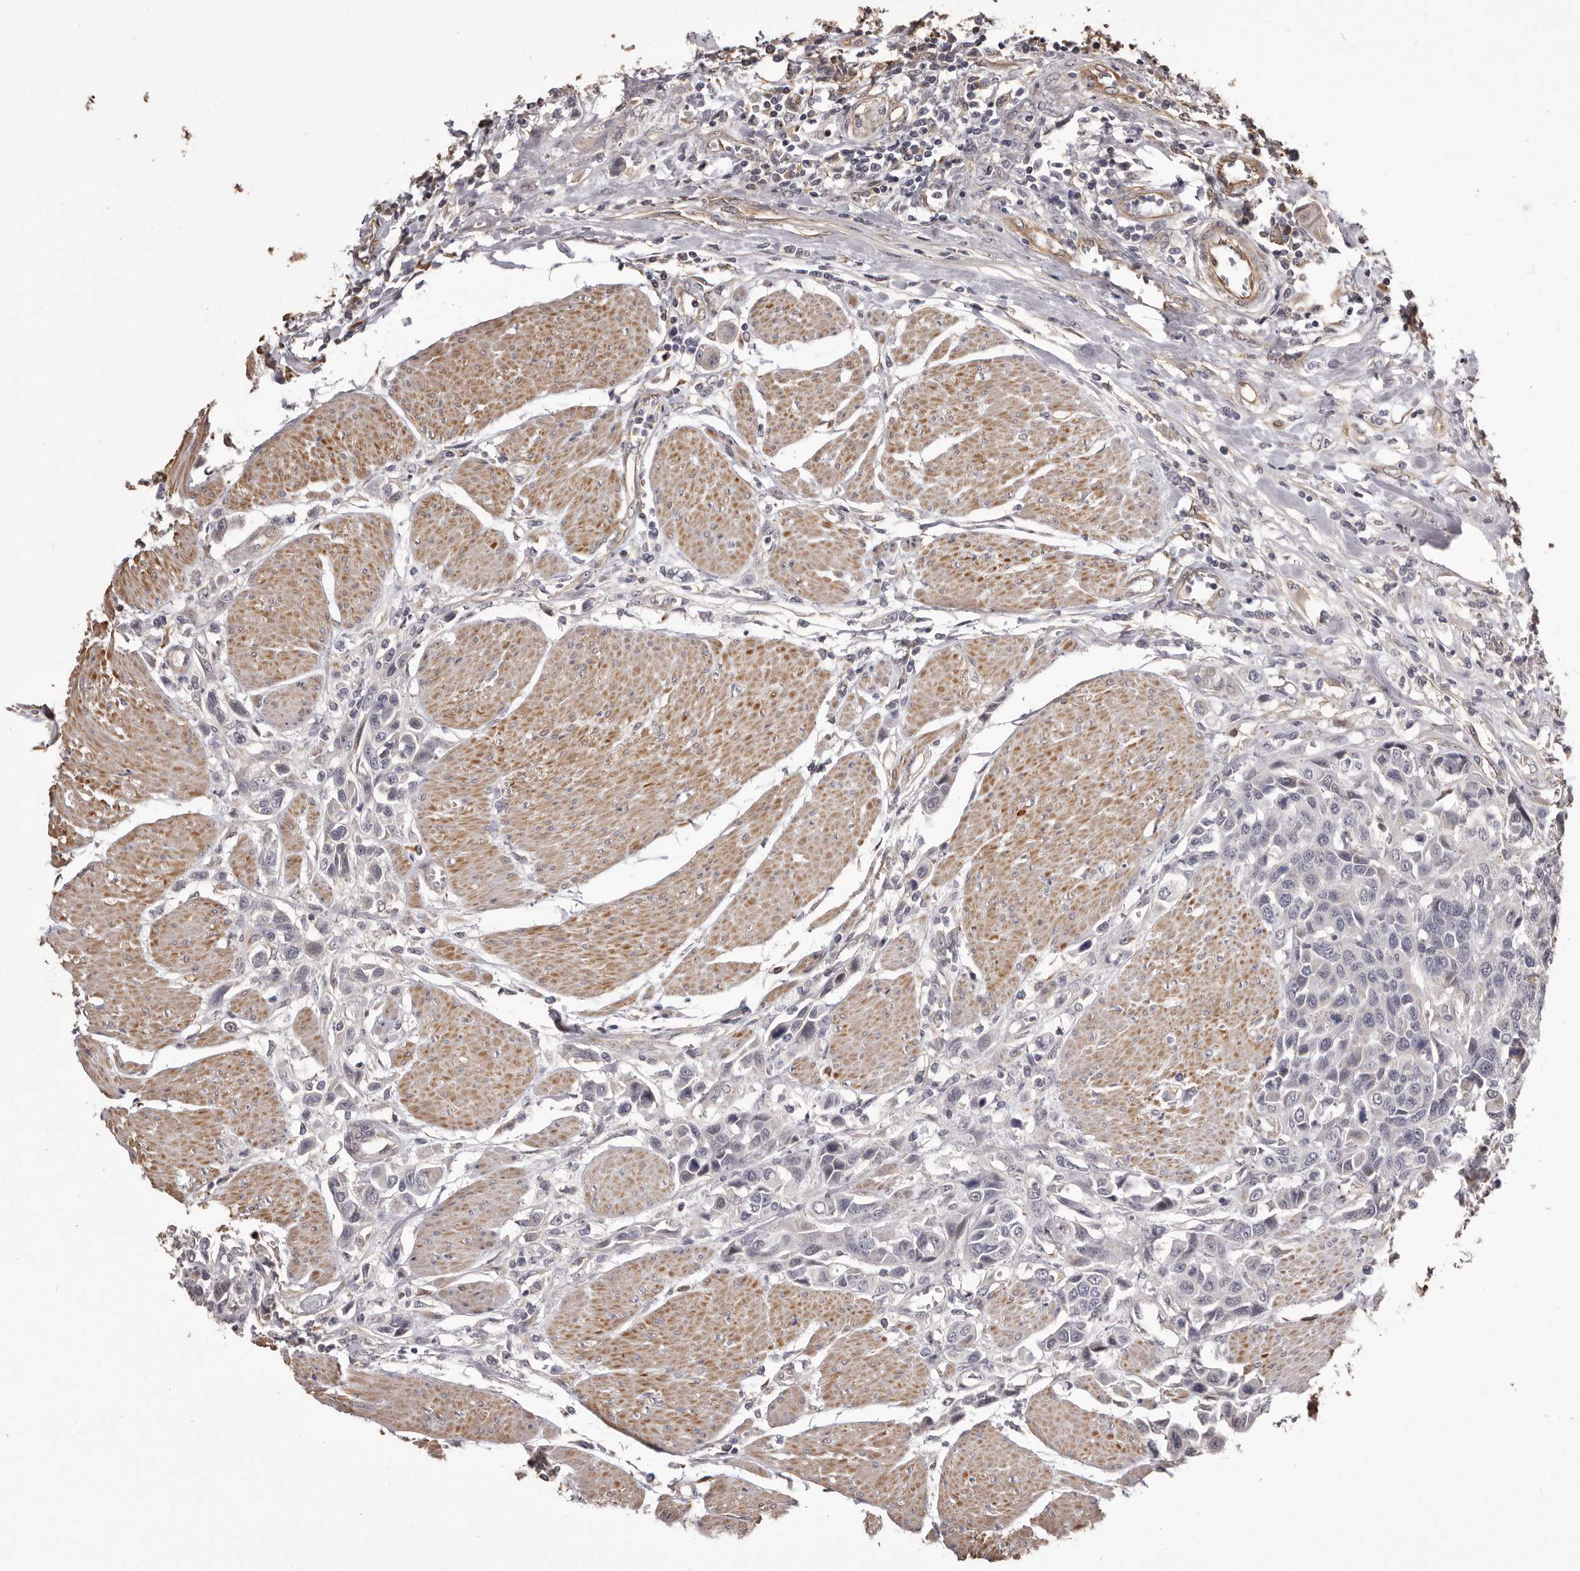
{"staining": {"intensity": "negative", "quantity": "none", "location": "none"}, "tissue": "urothelial cancer", "cell_type": "Tumor cells", "image_type": "cancer", "snomed": [{"axis": "morphology", "description": "Urothelial carcinoma, High grade"}, {"axis": "topography", "description": "Urinary bladder"}], "caption": "DAB (3,3'-diaminobenzidine) immunohistochemical staining of human high-grade urothelial carcinoma reveals no significant expression in tumor cells.", "gene": "ALPK1", "patient": {"sex": "male", "age": 50}}